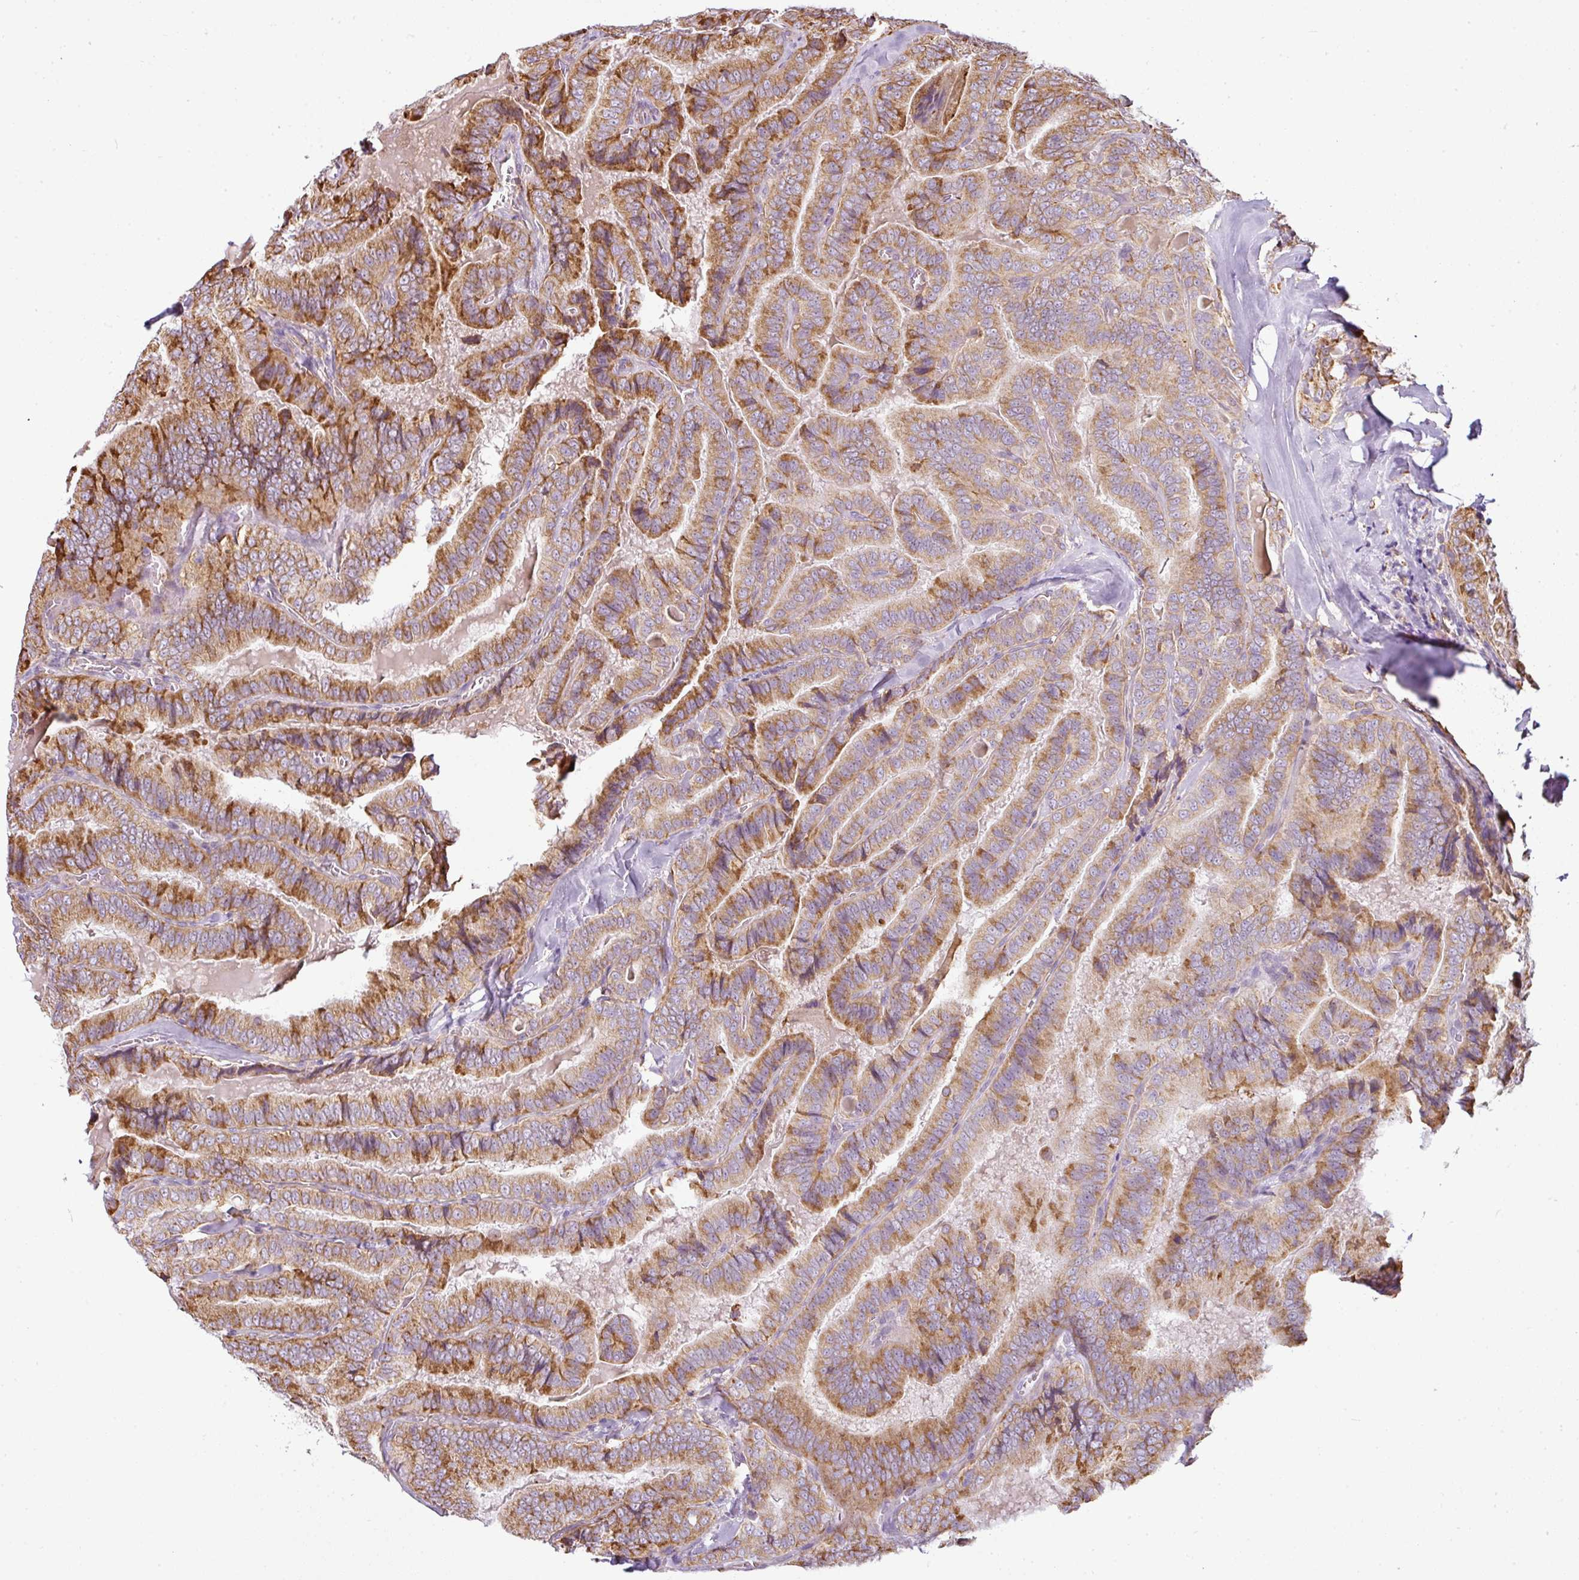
{"staining": {"intensity": "moderate", "quantity": ">75%", "location": "cytoplasmic/membranous"}, "tissue": "thyroid cancer", "cell_type": "Tumor cells", "image_type": "cancer", "snomed": [{"axis": "morphology", "description": "Papillary adenocarcinoma, NOS"}, {"axis": "topography", "description": "Thyroid gland"}], "caption": "Immunohistochemistry image of human papillary adenocarcinoma (thyroid) stained for a protein (brown), which displays medium levels of moderate cytoplasmic/membranous staining in about >75% of tumor cells.", "gene": "ANKRD18A", "patient": {"sex": "male", "age": 61}}